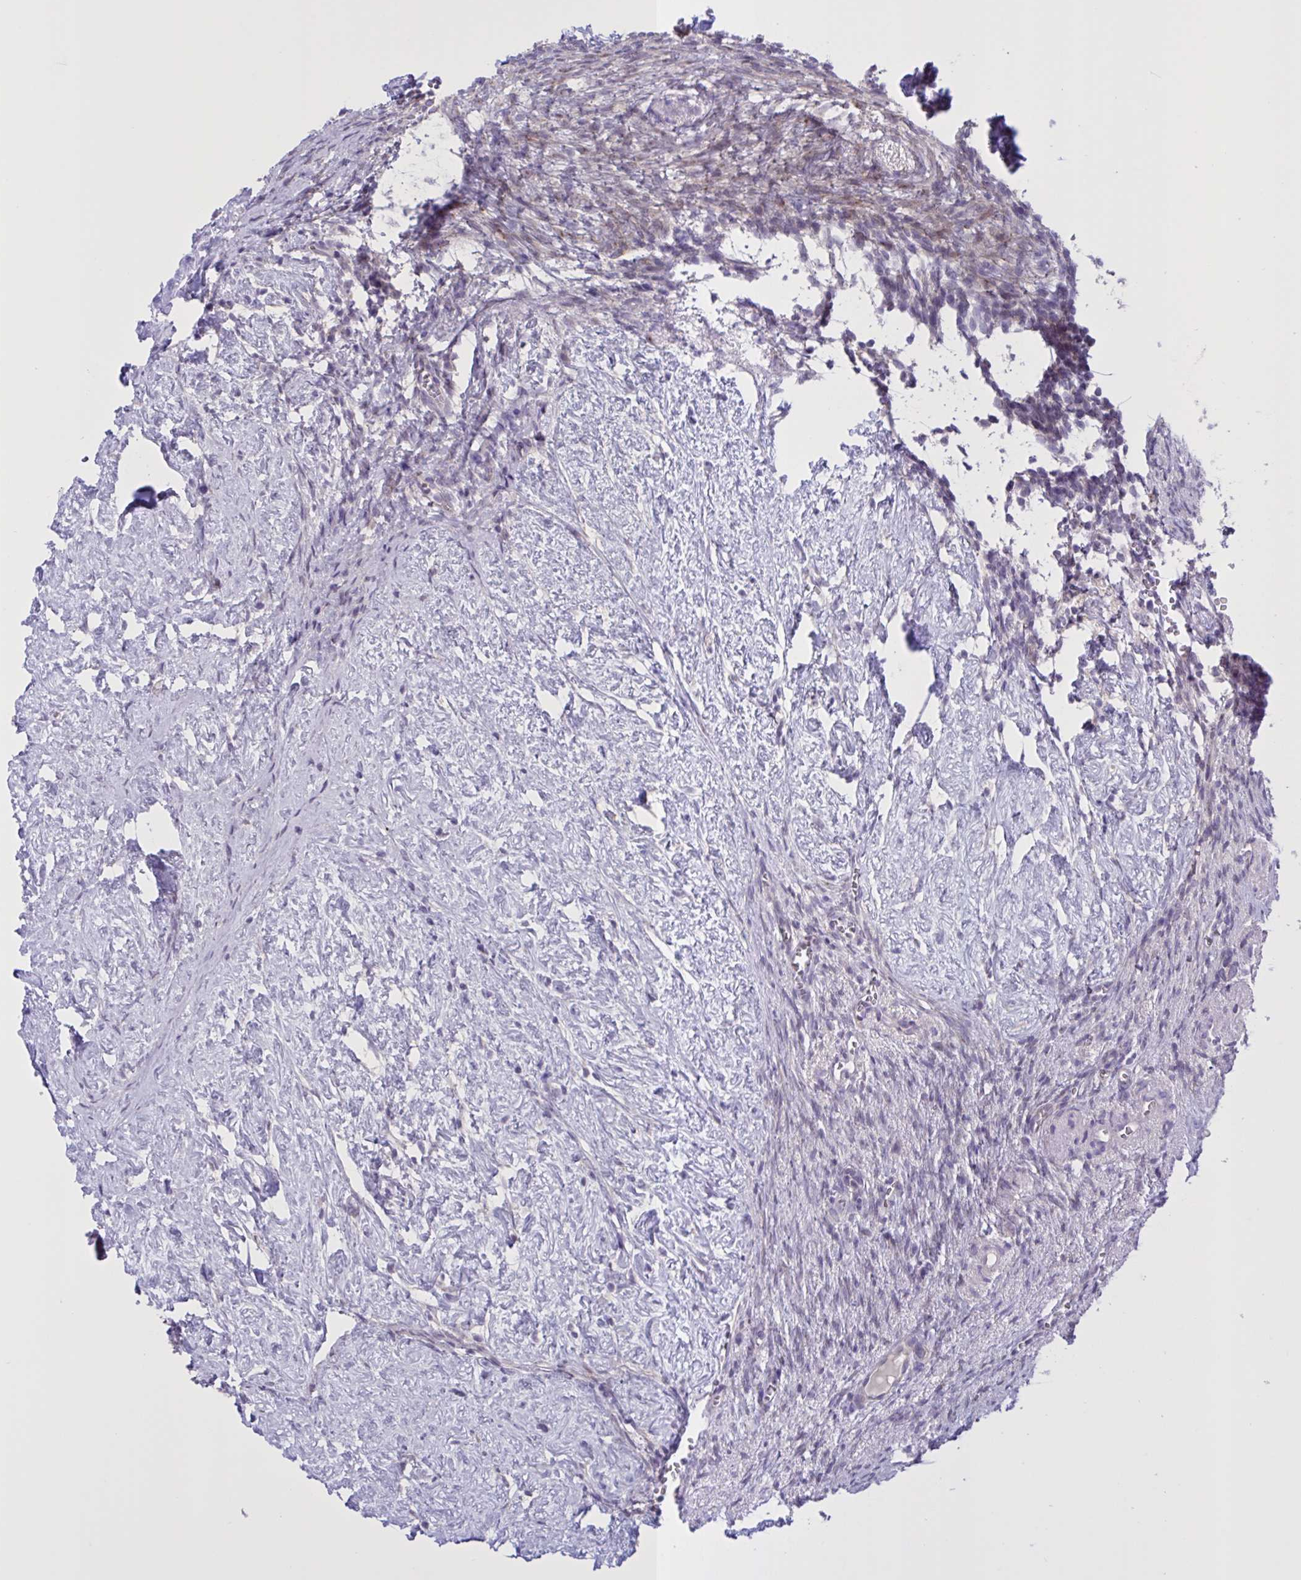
{"staining": {"intensity": "moderate", "quantity": "<25%", "location": "cytoplasmic/membranous"}, "tissue": "ovary", "cell_type": "Ovarian stroma cells", "image_type": "normal", "snomed": [{"axis": "morphology", "description": "Normal tissue, NOS"}, {"axis": "topography", "description": "Ovary"}], "caption": "A micrograph showing moderate cytoplasmic/membranous expression in about <25% of ovarian stroma cells in unremarkable ovary, as visualized by brown immunohistochemical staining.", "gene": "MRGPRX2", "patient": {"sex": "female", "age": 41}}